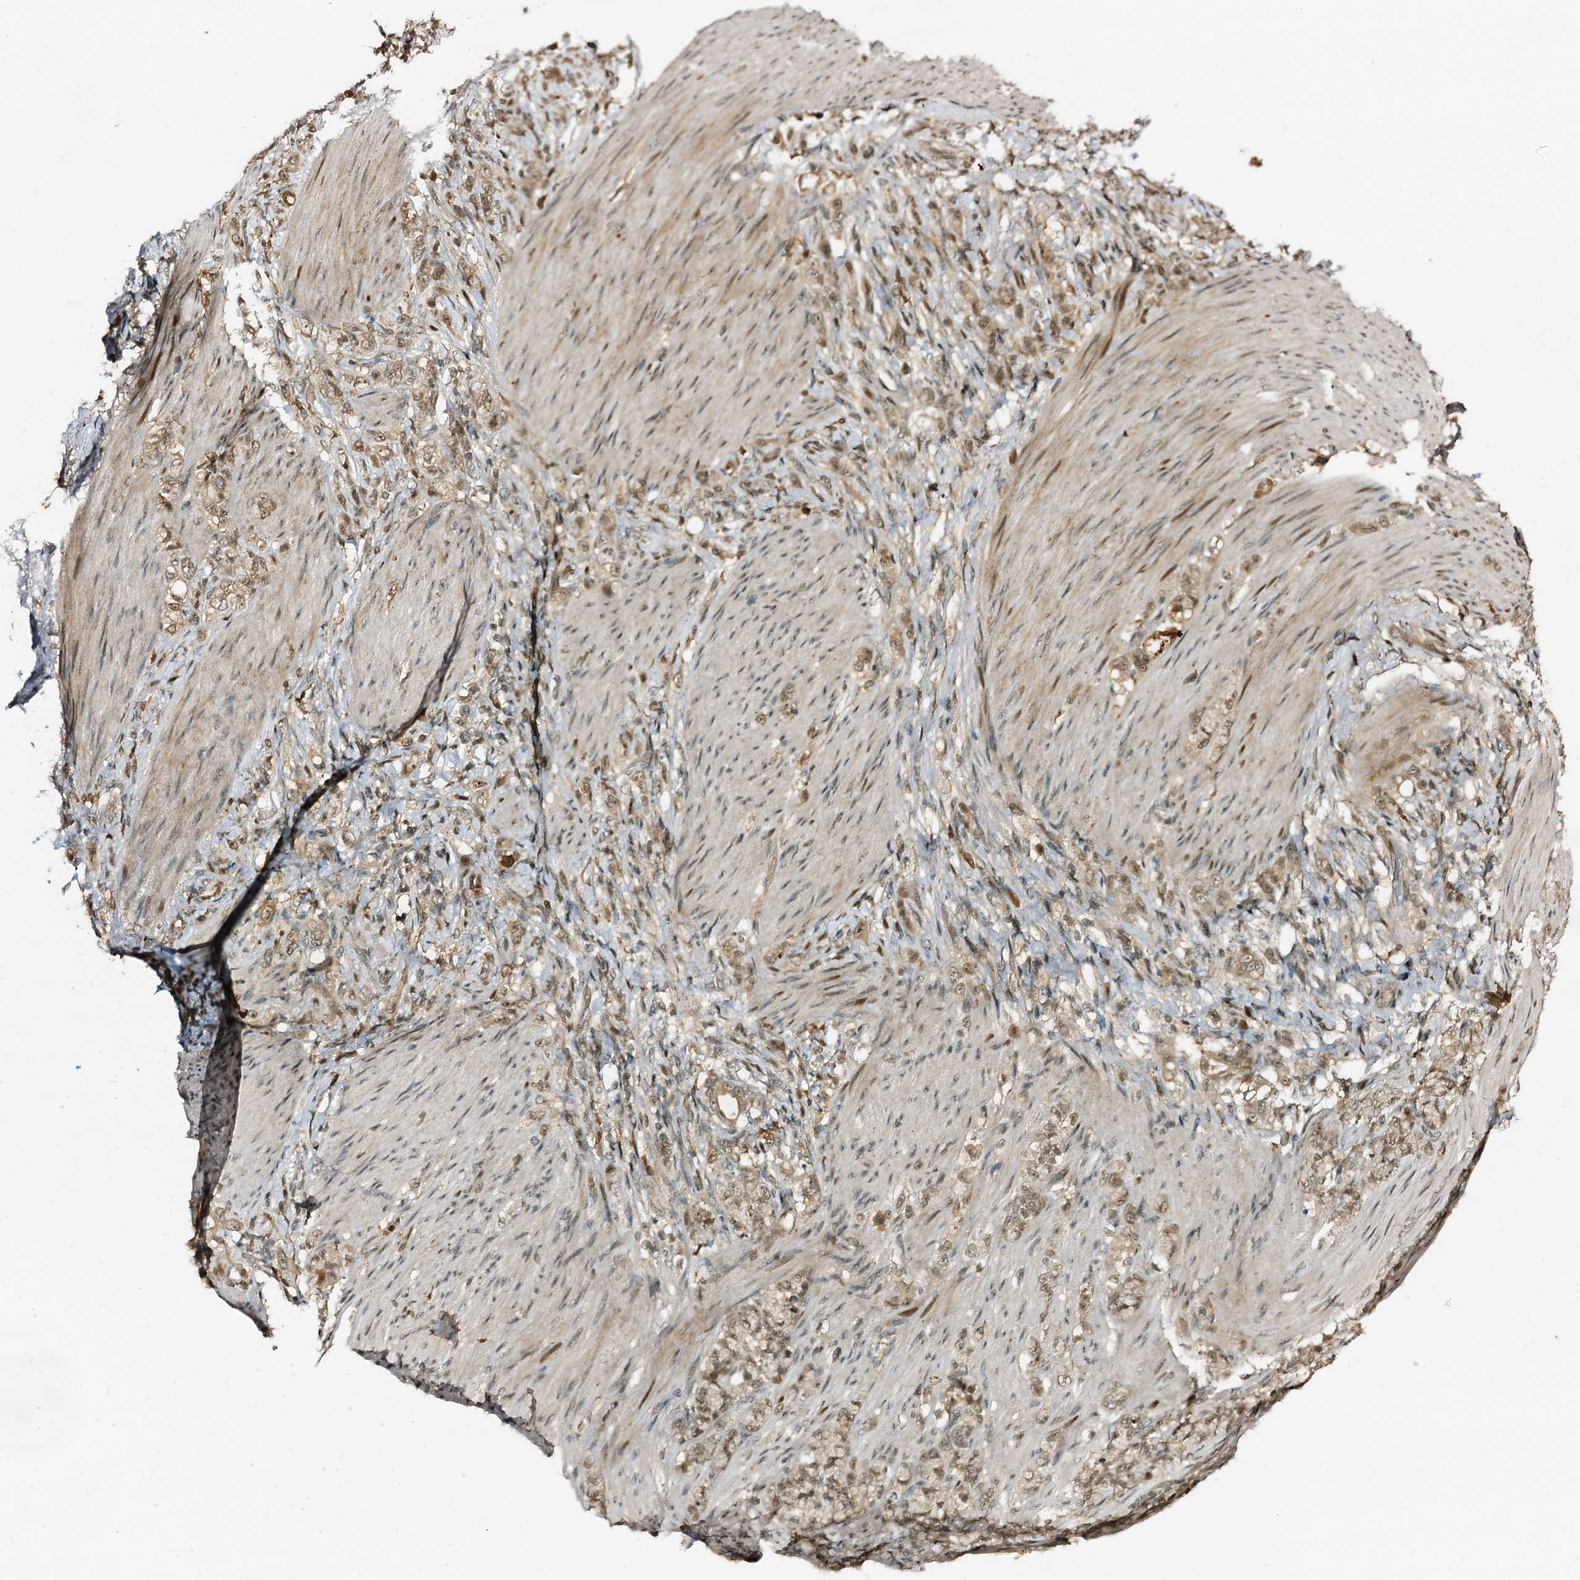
{"staining": {"intensity": "weak", "quantity": ">75%", "location": "cytoplasmic/membranous,nuclear"}, "tissue": "stomach cancer", "cell_type": "Tumor cells", "image_type": "cancer", "snomed": [{"axis": "morphology", "description": "Adenocarcinoma, NOS"}, {"axis": "topography", "description": "Stomach"}], "caption": "The immunohistochemical stain highlights weak cytoplasmic/membranous and nuclear staining in tumor cells of adenocarcinoma (stomach) tissue.", "gene": "TRAPPC4", "patient": {"sex": "female", "age": 79}}